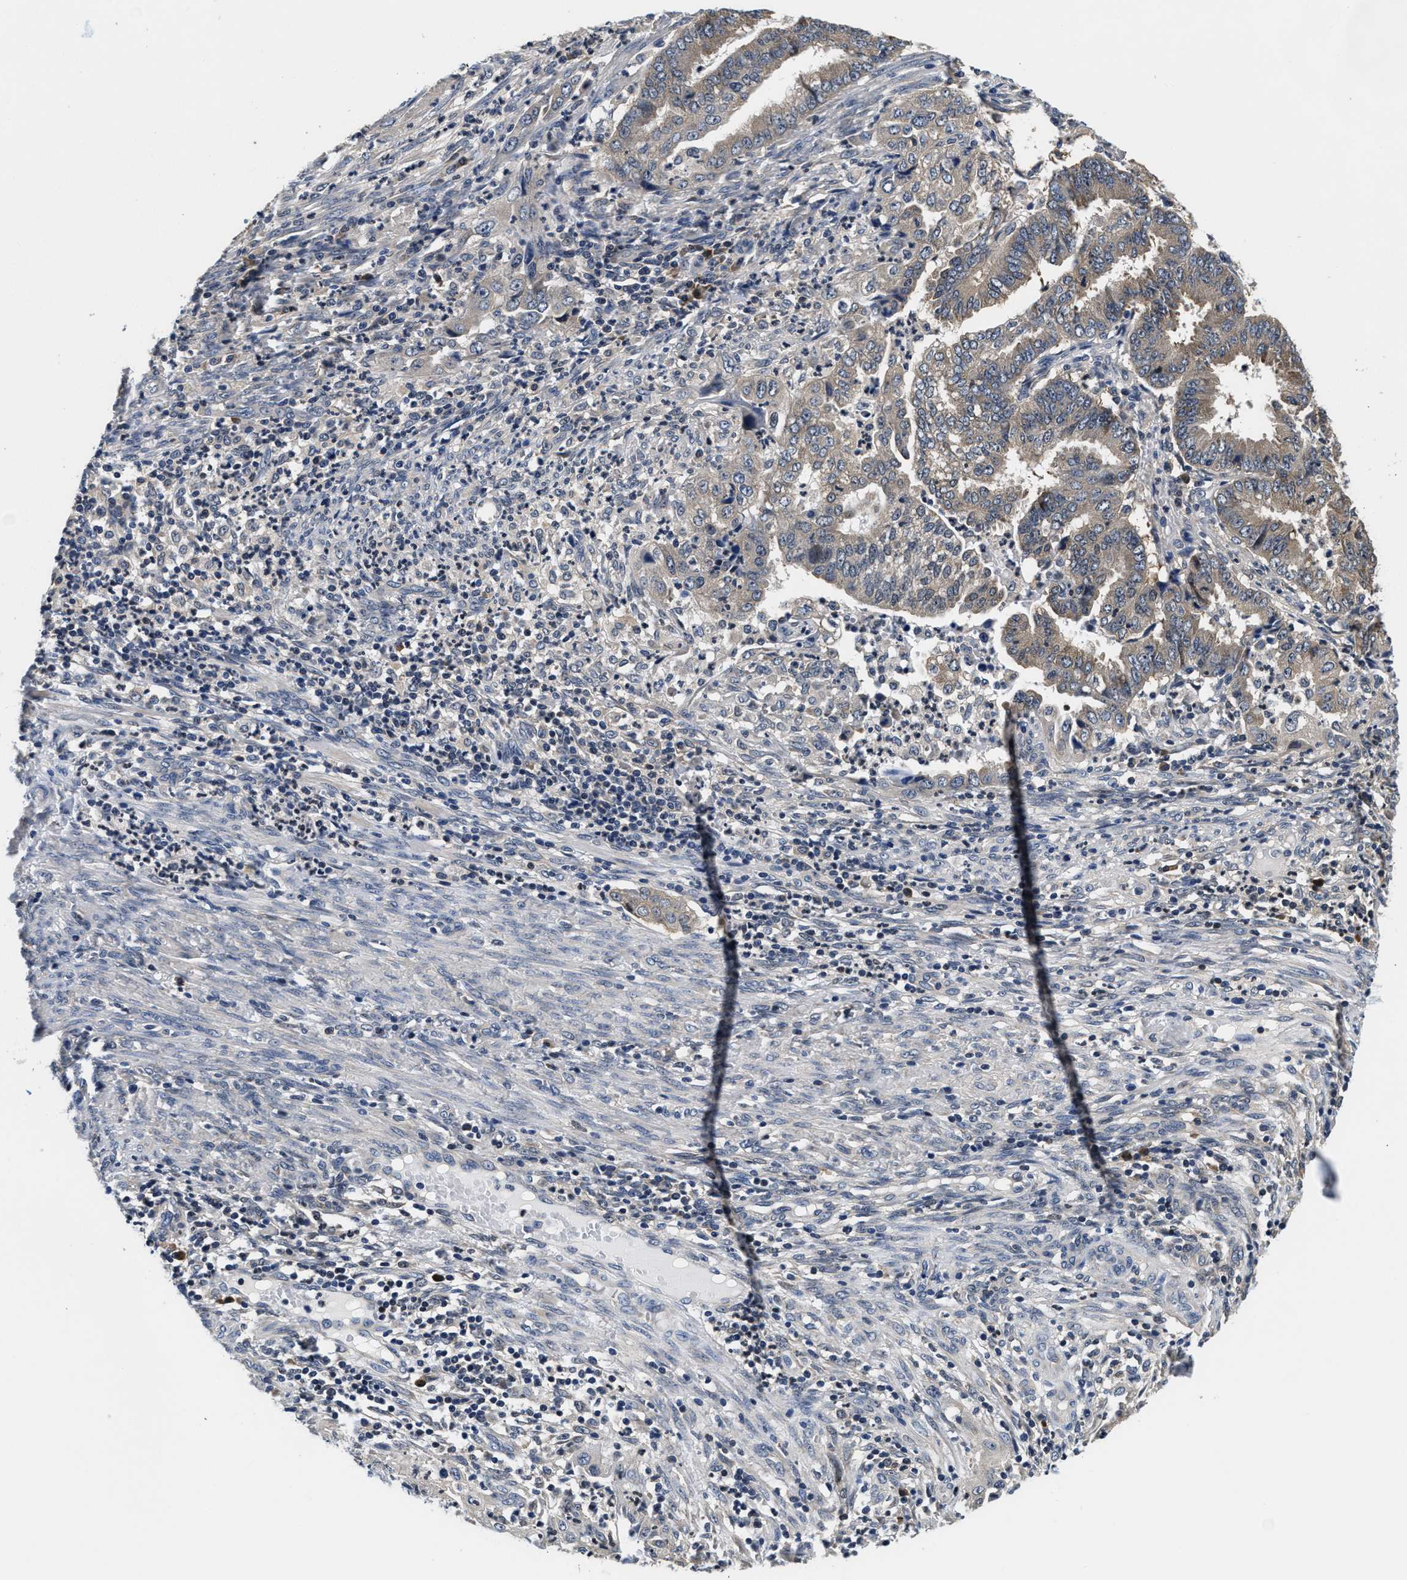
{"staining": {"intensity": "weak", "quantity": "25%-75%", "location": "cytoplasmic/membranous"}, "tissue": "endometrial cancer", "cell_type": "Tumor cells", "image_type": "cancer", "snomed": [{"axis": "morphology", "description": "Adenocarcinoma, NOS"}, {"axis": "topography", "description": "Endometrium"}], "caption": "IHC (DAB (3,3'-diaminobenzidine)) staining of adenocarcinoma (endometrial) displays weak cytoplasmic/membranous protein staining in about 25%-75% of tumor cells.", "gene": "PHPT1", "patient": {"sex": "female", "age": 51}}